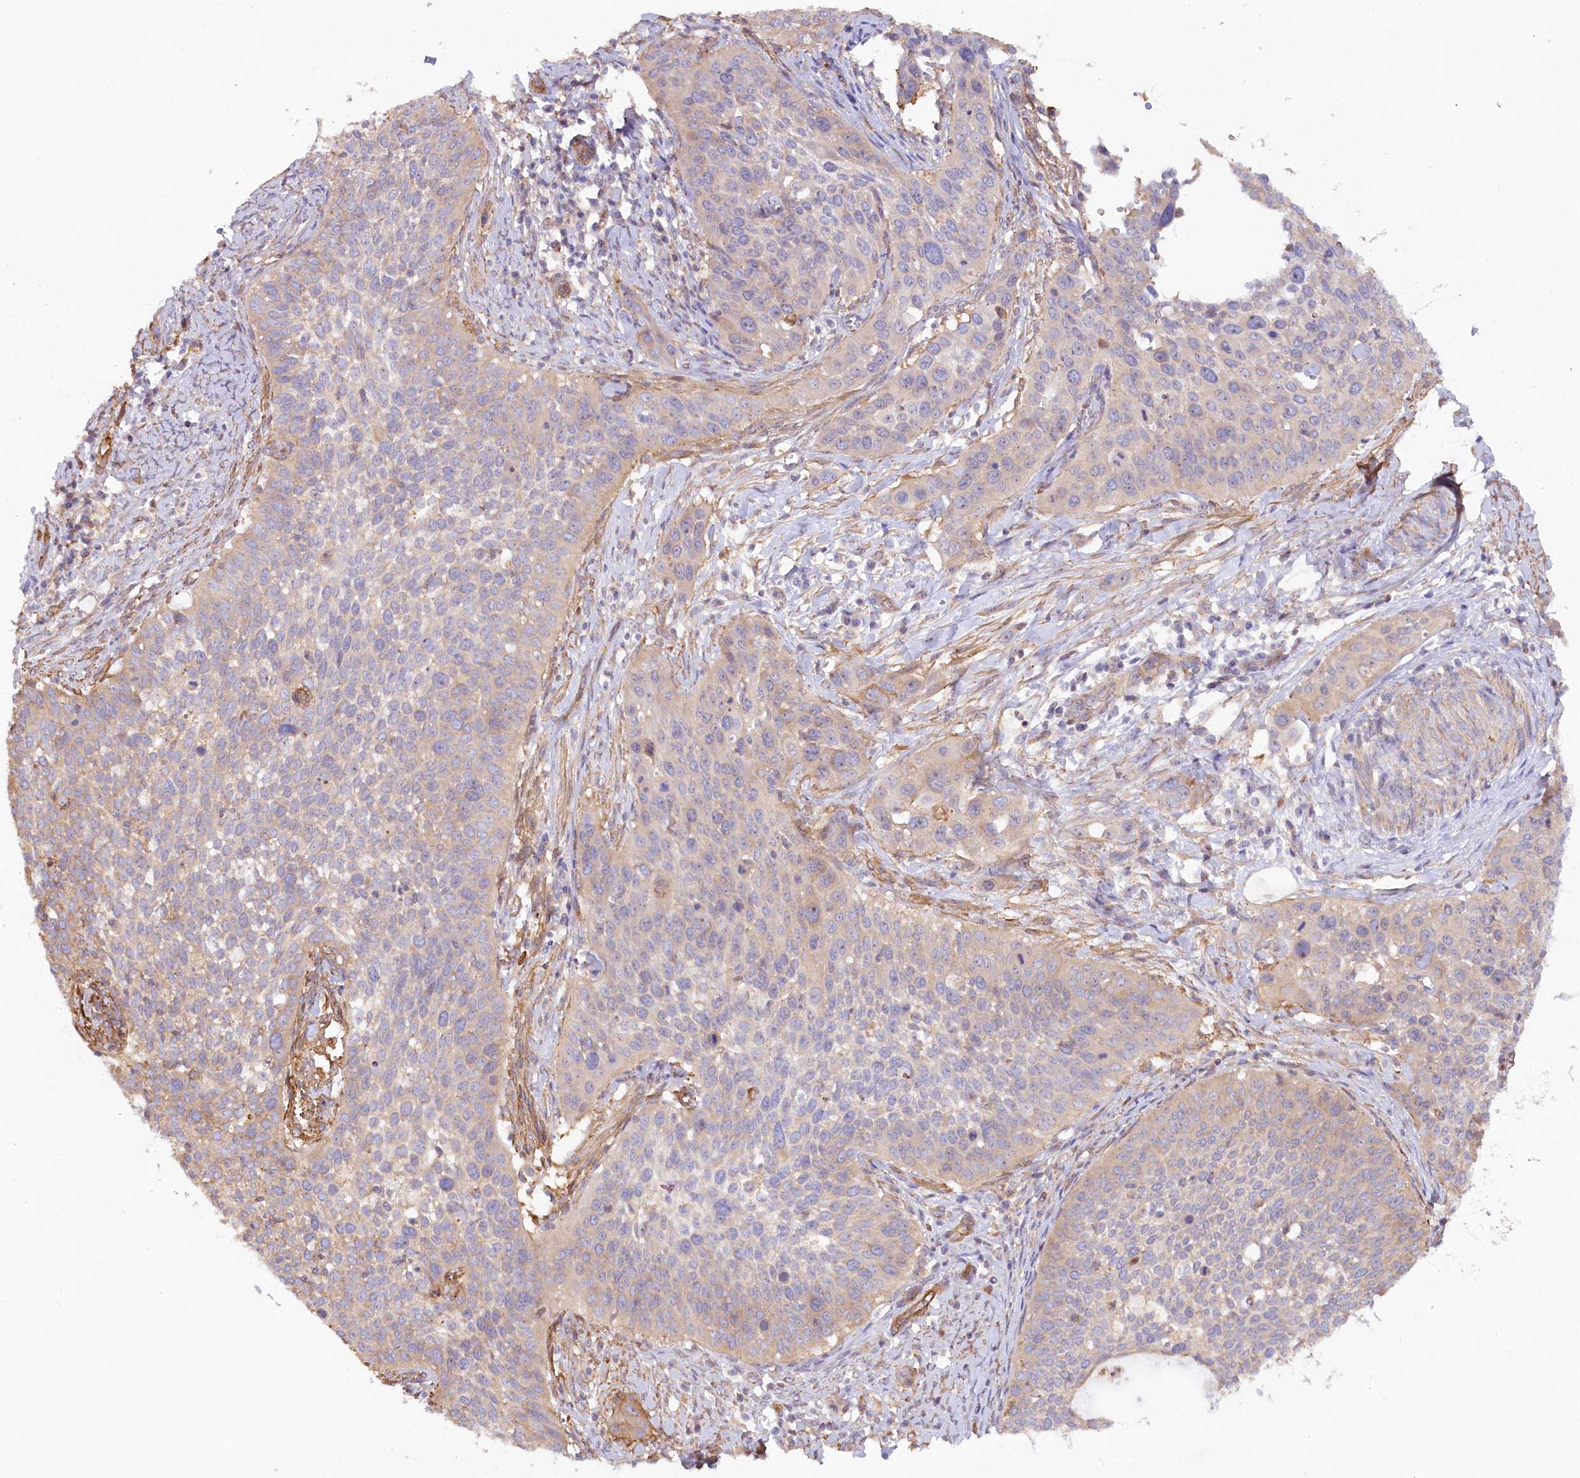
{"staining": {"intensity": "weak", "quantity": "<25%", "location": "cytoplasmic/membranous"}, "tissue": "cervical cancer", "cell_type": "Tumor cells", "image_type": "cancer", "snomed": [{"axis": "morphology", "description": "Squamous cell carcinoma, NOS"}, {"axis": "topography", "description": "Cervix"}], "caption": "There is no significant positivity in tumor cells of squamous cell carcinoma (cervical).", "gene": "WDR36", "patient": {"sex": "female", "age": 34}}